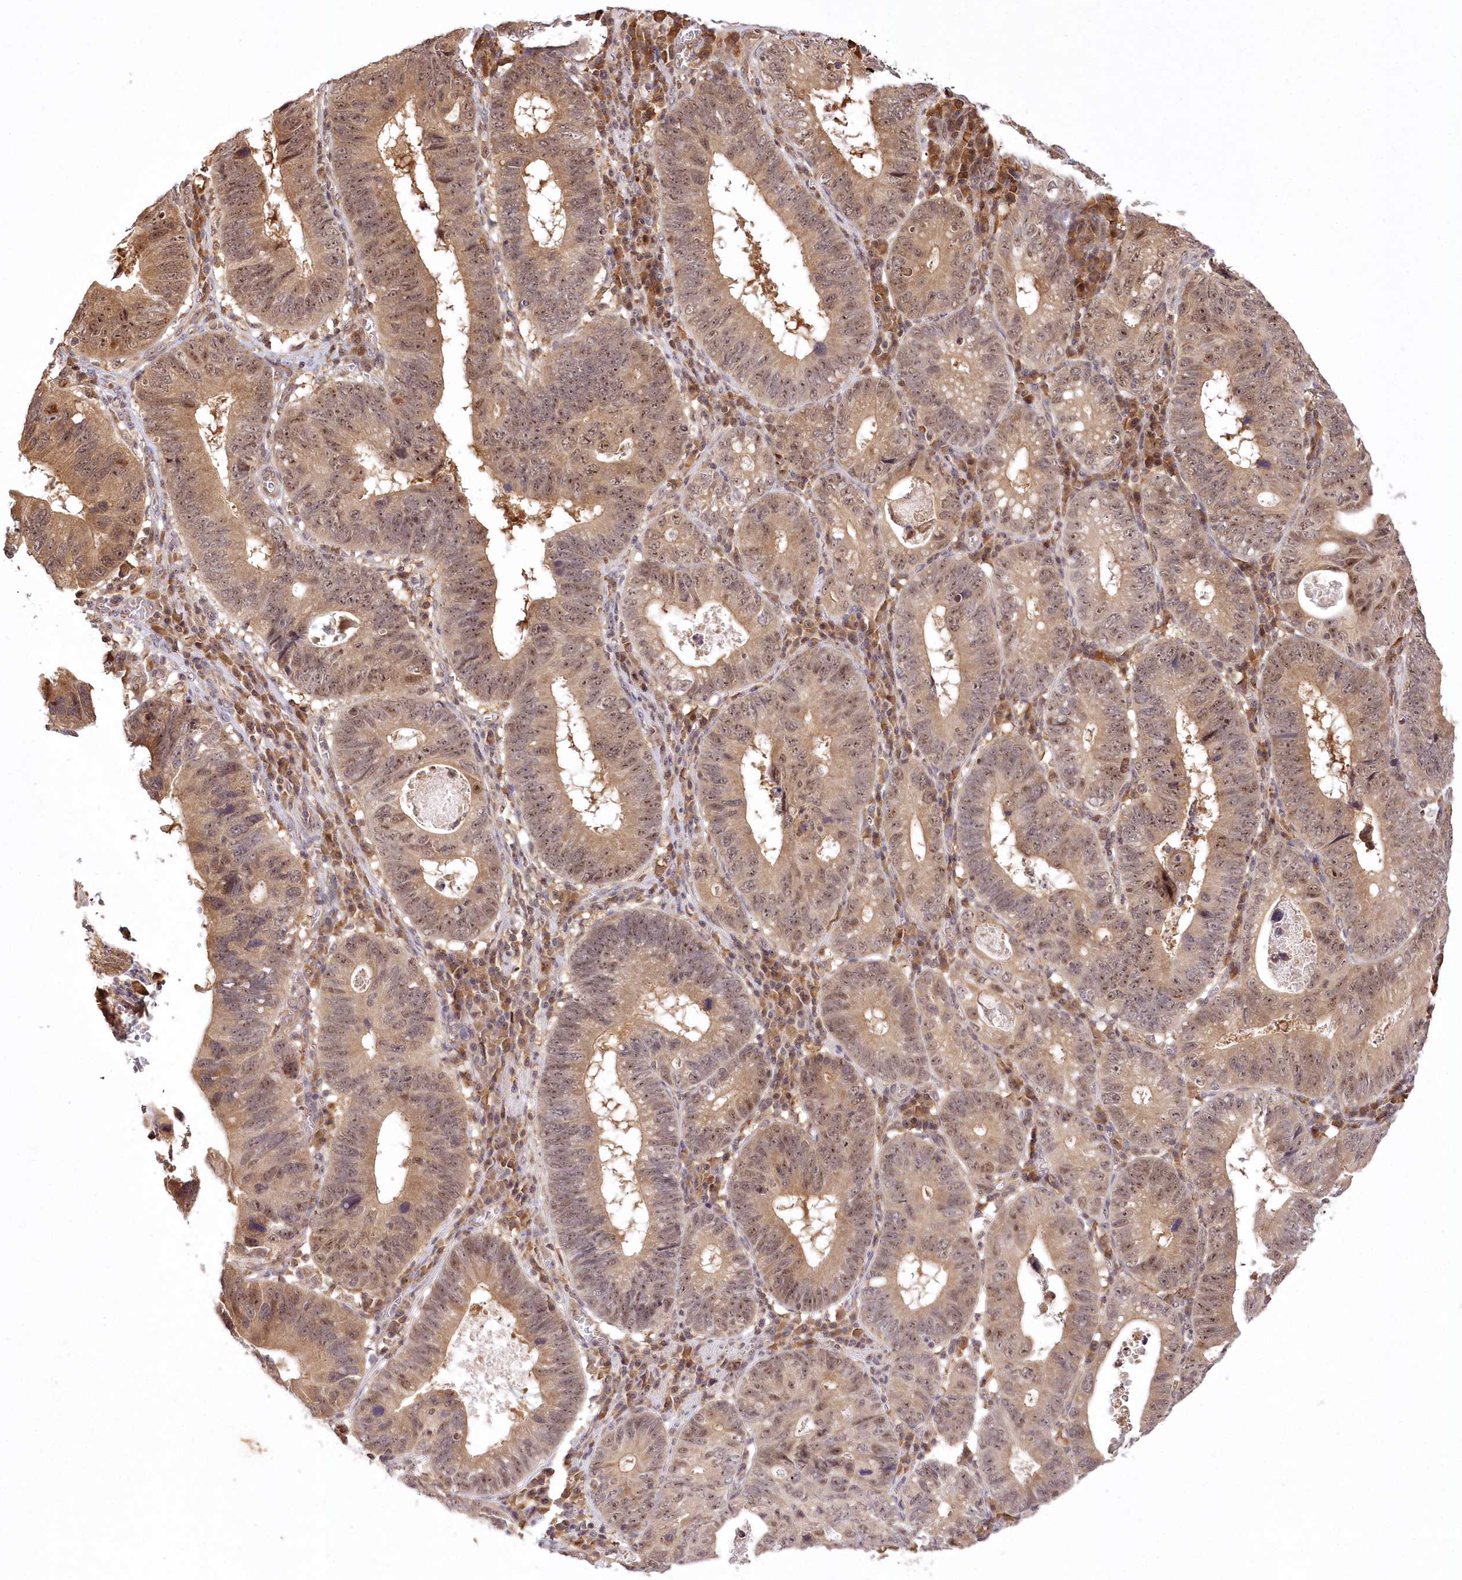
{"staining": {"intensity": "moderate", "quantity": ">75%", "location": "cytoplasmic/membranous,nuclear"}, "tissue": "stomach cancer", "cell_type": "Tumor cells", "image_type": "cancer", "snomed": [{"axis": "morphology", "description": "Adenocarcinoma, NOS"}, {"axis": "topography", "description": "Stomach"}], "caption": "An IHC micrograph of neoplastic tissue is shown. Protein staining in brown highlights moderate cytoplasmic/membranous and nuclear positivity in stomach adenocarcinoma within tumor cells.", "gene": "SERGEF", "patient": {"sex": "male", "age": 59}}